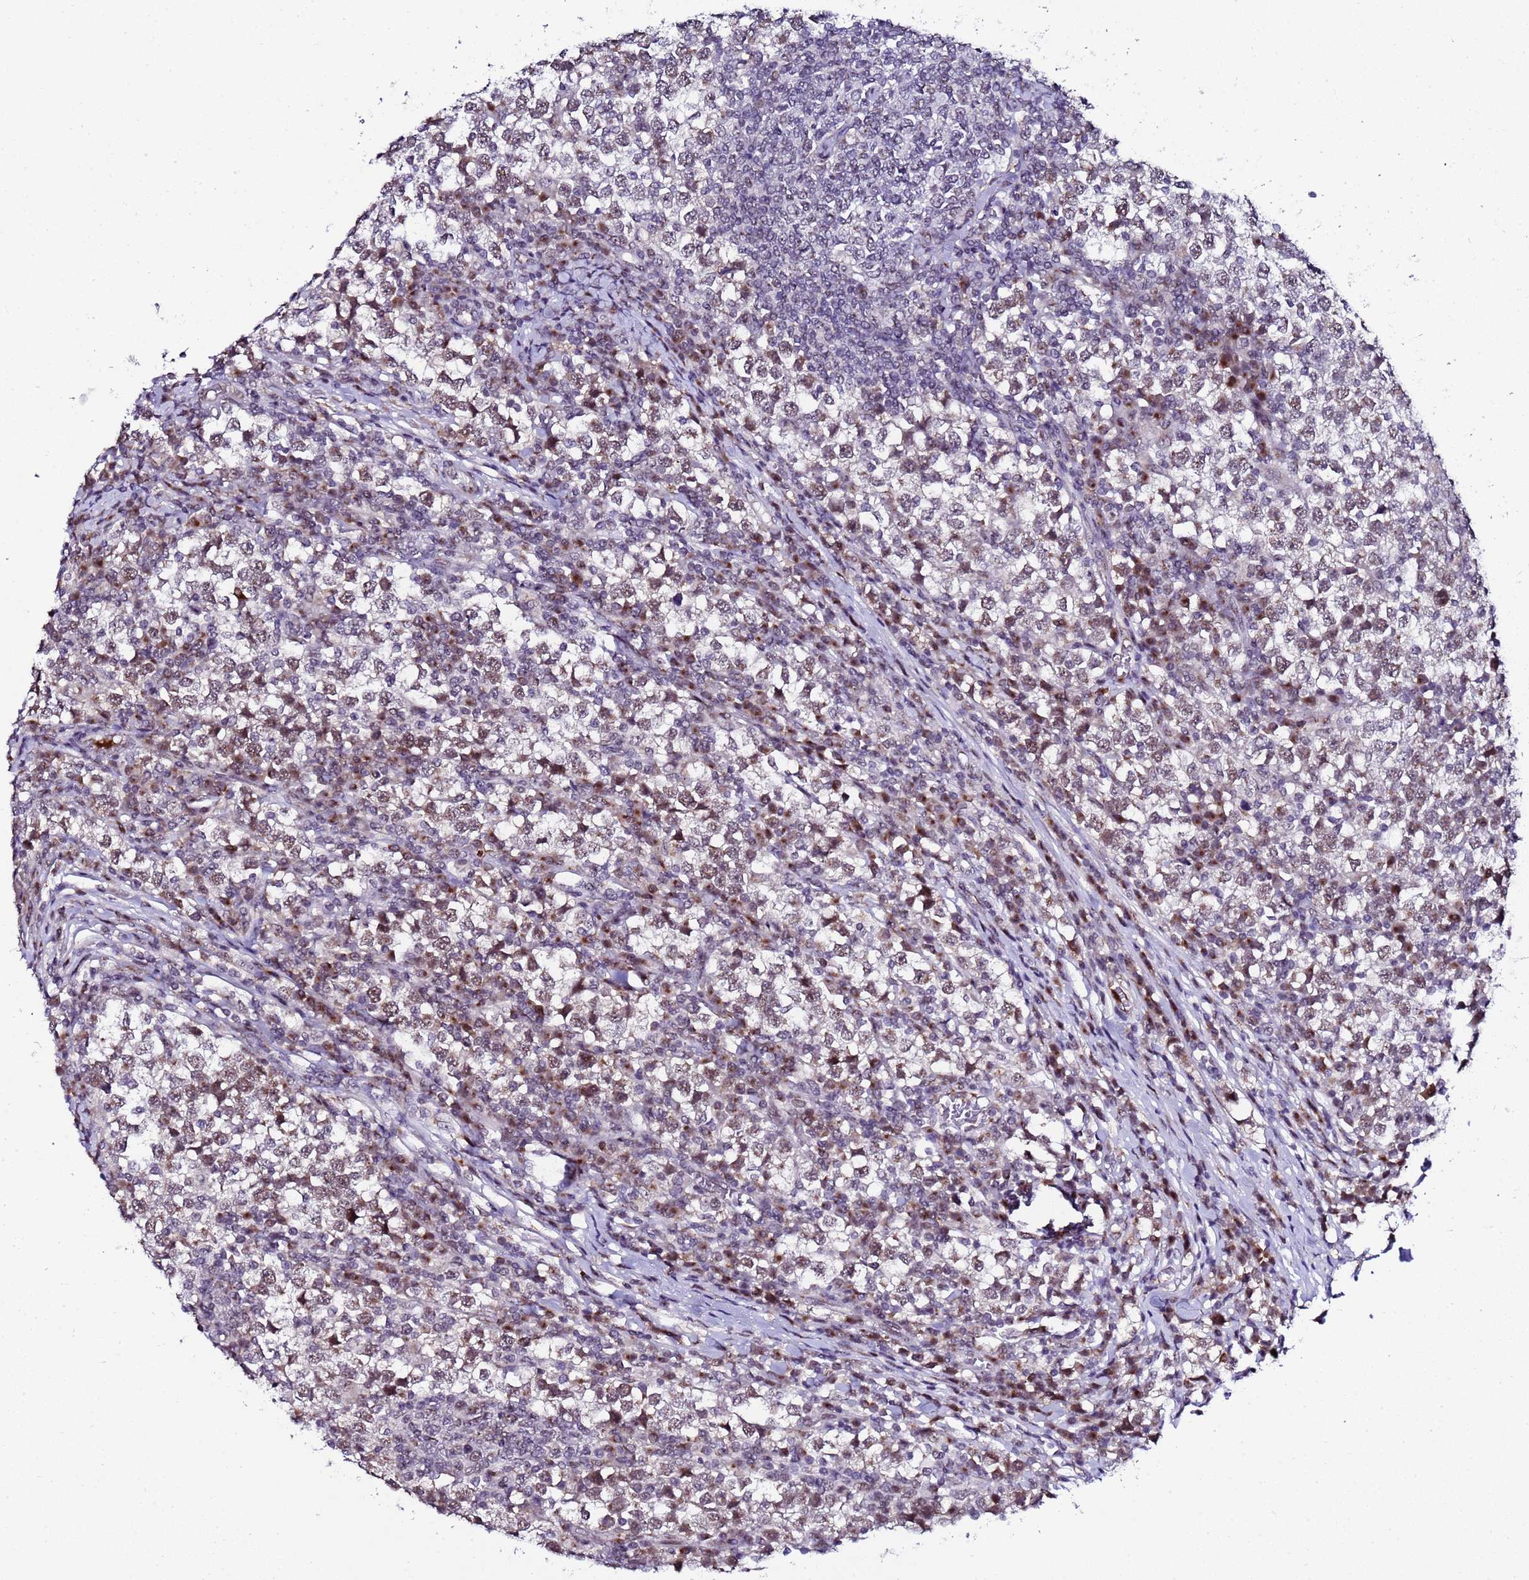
{"staining": {"intensity": "moderate", "quantity": "25%-75%", "location": "cytoplasmic/membranous,nuclear"}, "tissue": "testis cancer", "cell_type": "Tumor cells", "image_type": "cancer", "snomed": [{"axis": "morphology", "description": "Seminoma, NOS"}, {"axis": "topography", "description": "Testis"}], "caption": "IHC (DAB (3,3'-diaminobenzidine)) staining of seminoma (testis) displays moderate cytoplasmic/membranous and nuclear protein expression in approximately 25%-75% of tumor cells.", "gene": "C19orf47", "patient": {"sex": "male", "age": 65}}